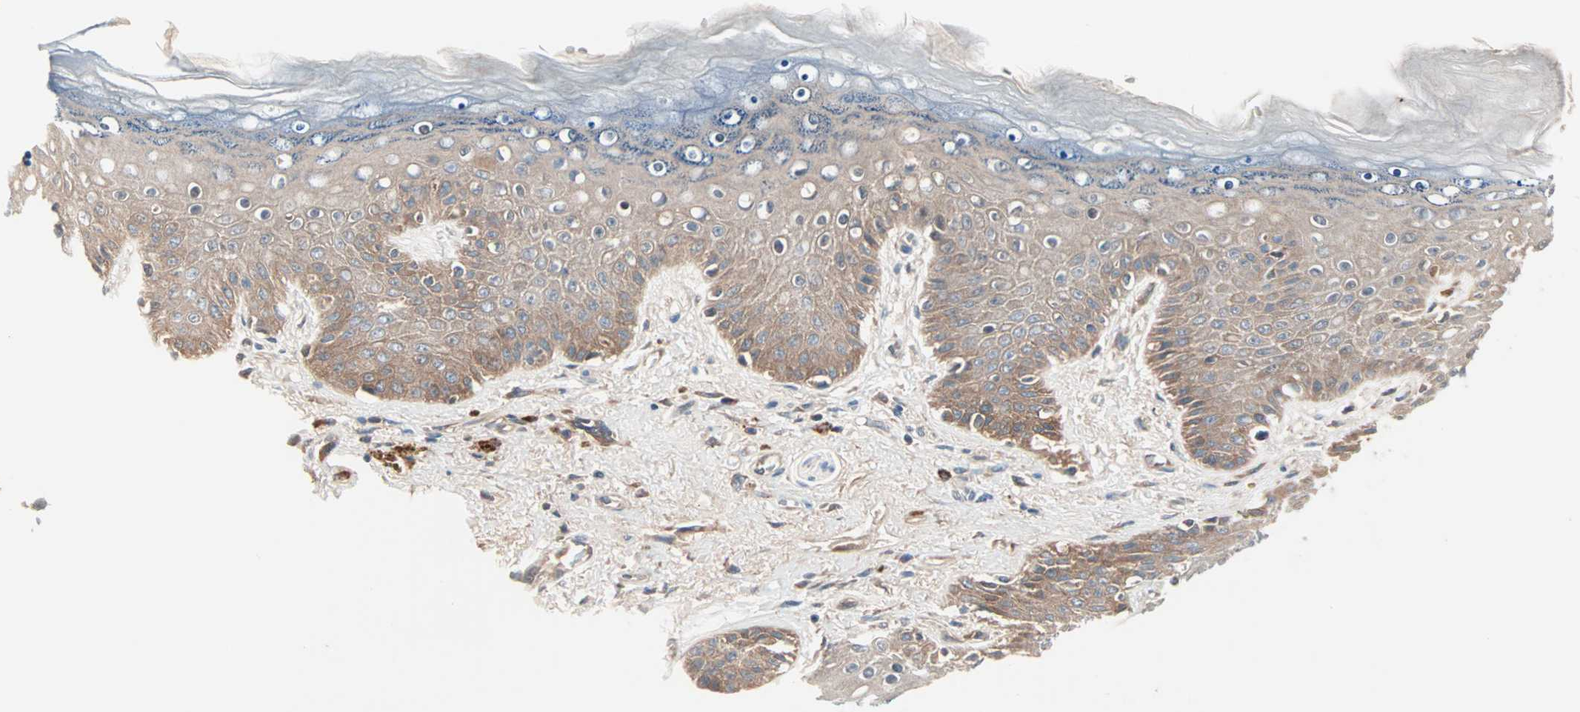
{"staining": {"intensity": "moderate", "quantity": "<25%", "location": "cytoplasmic/membranous"}, "tissue": "skin", "cell_type": "Epidermal cells", "image_type": "normal", "snomed": [{"axis": "morphology", "description": "Normal tissue, NOS"}, {"axis": "topography", "description": "Anal"}], "caption": "Immunohistochemistry (IHC) image of benign human skin stained for a protein (brown), which demonstrates low levels of moderate cytoplasmic/membranous positivity in approximately <25% of epidermal cells.", "gene": "CAD", "patient": {"sex": "female", "age": 46}}